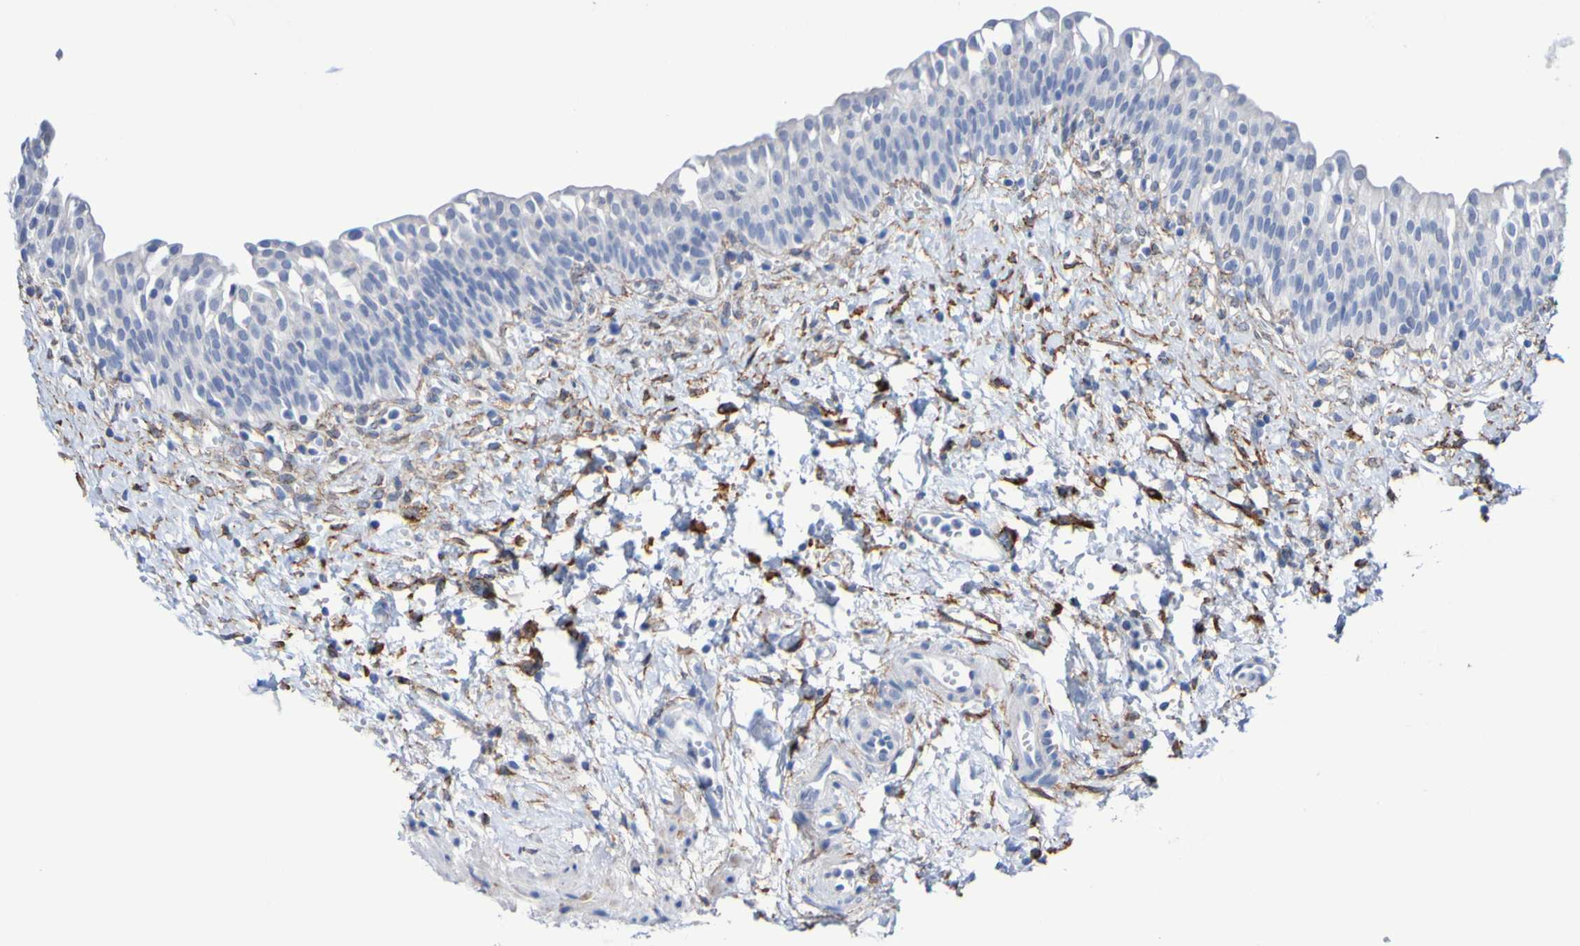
{"staining": {"intensity": "negative", "quantity": "none", "location": "none"}, "tissue": "urinary bladder", "cell_type": "Urothelial cells", "image_type": "normal", "snomed": [{"axis": "morphology", "description": "Normal tissue, NOS"}, {"axis": "topography", "description": "Urinary bladder"}], "caption": "Urothelial cells show no significant positivity in normal urinary bladder. (DAB (3,3'-diaminobenzidine) IHC, high magnification).", "gene": "SGCB", "patient": {"sex": "male", "age": 55}}